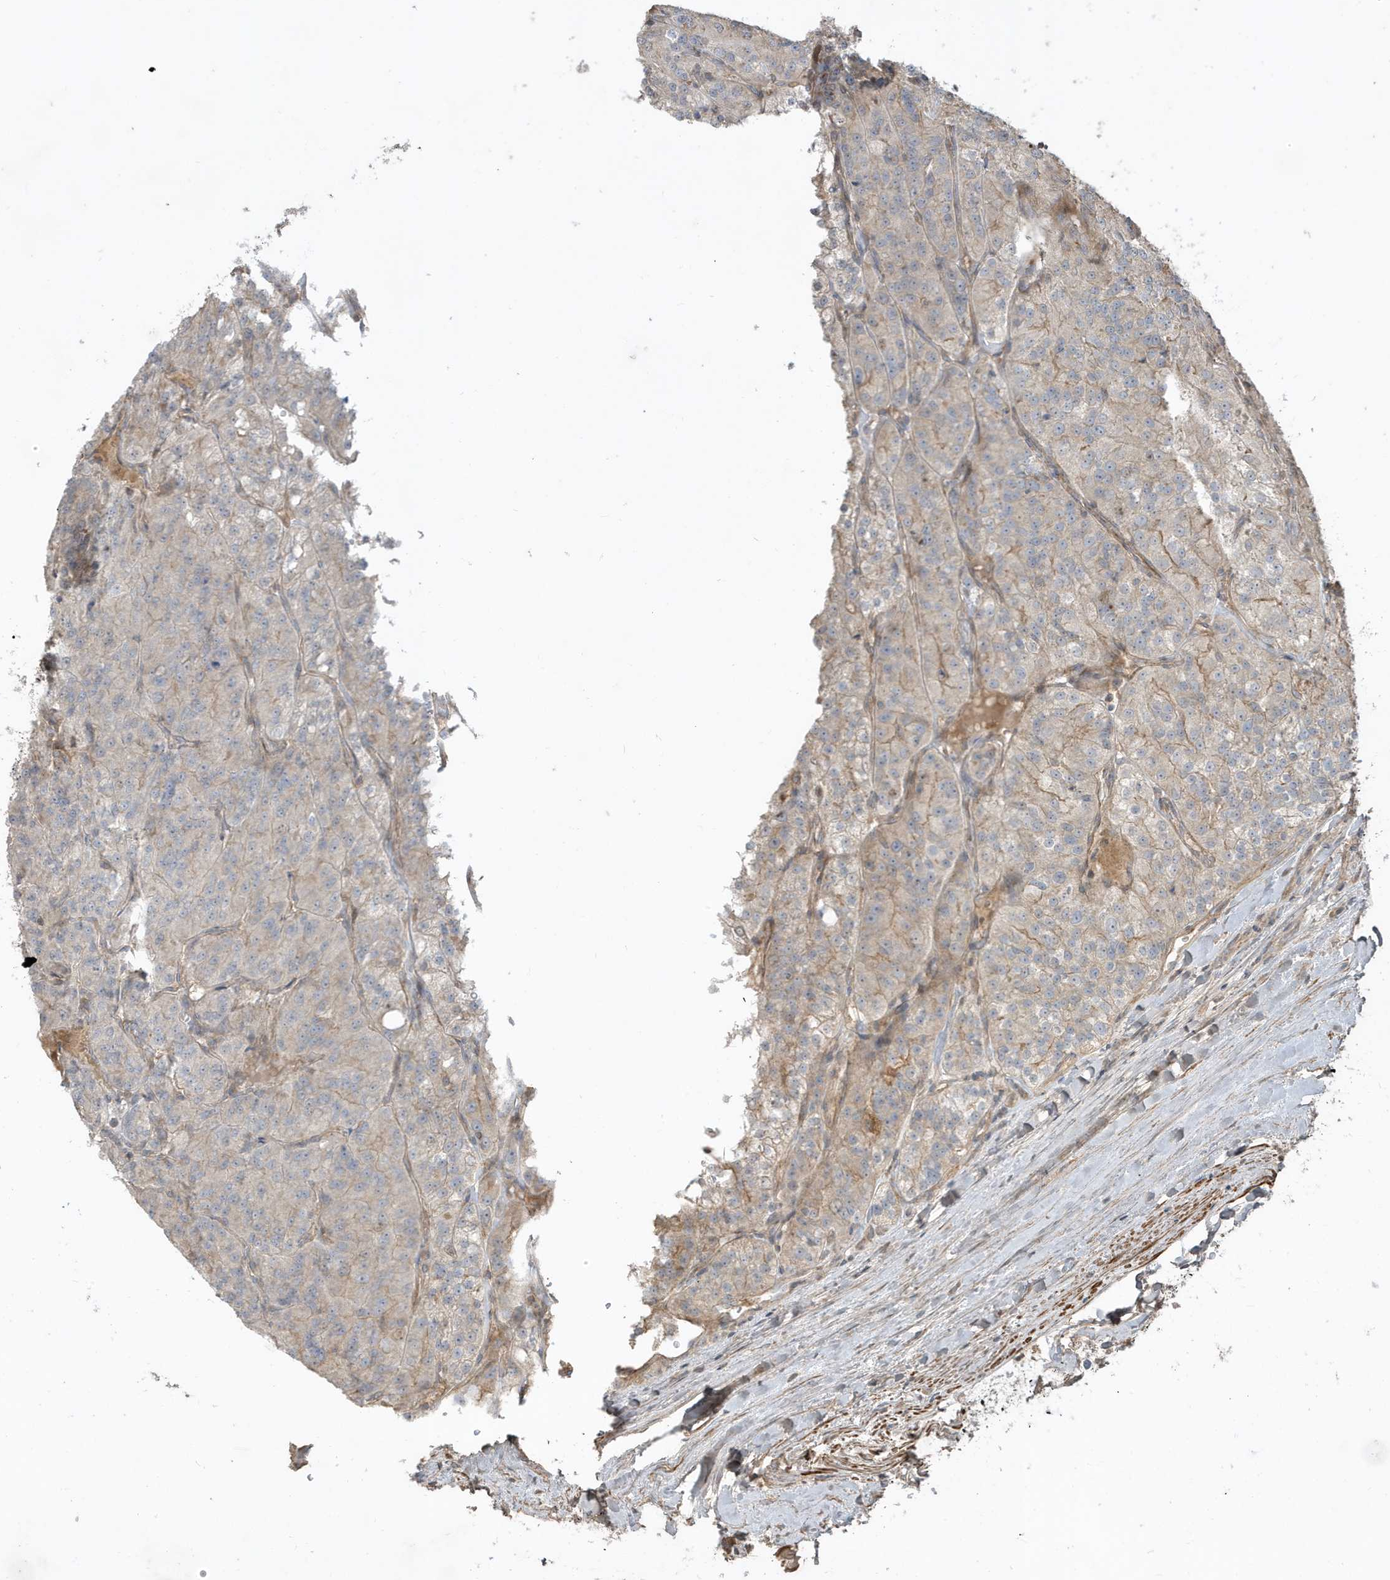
{"staining": {"intensity": "weak", "quantity": "<25%", "location": "cytoplasmic/membranous"}, "tissue": "renal cancer", "cell_type": "Tumor cells", "image_type": "cancer", "snomed": [{"axis": "morphology", "description": "Adenocarcinoma, NOS"}, {"axis": "topography", "description": "Kidney"}], "caption": "The photomicrograph demonstrates no significant positivity in tumor cells of renal cancer (adenocarcinoma).", "gene": "PRRT3", "patient": {"sex": "female", "age": 63}}